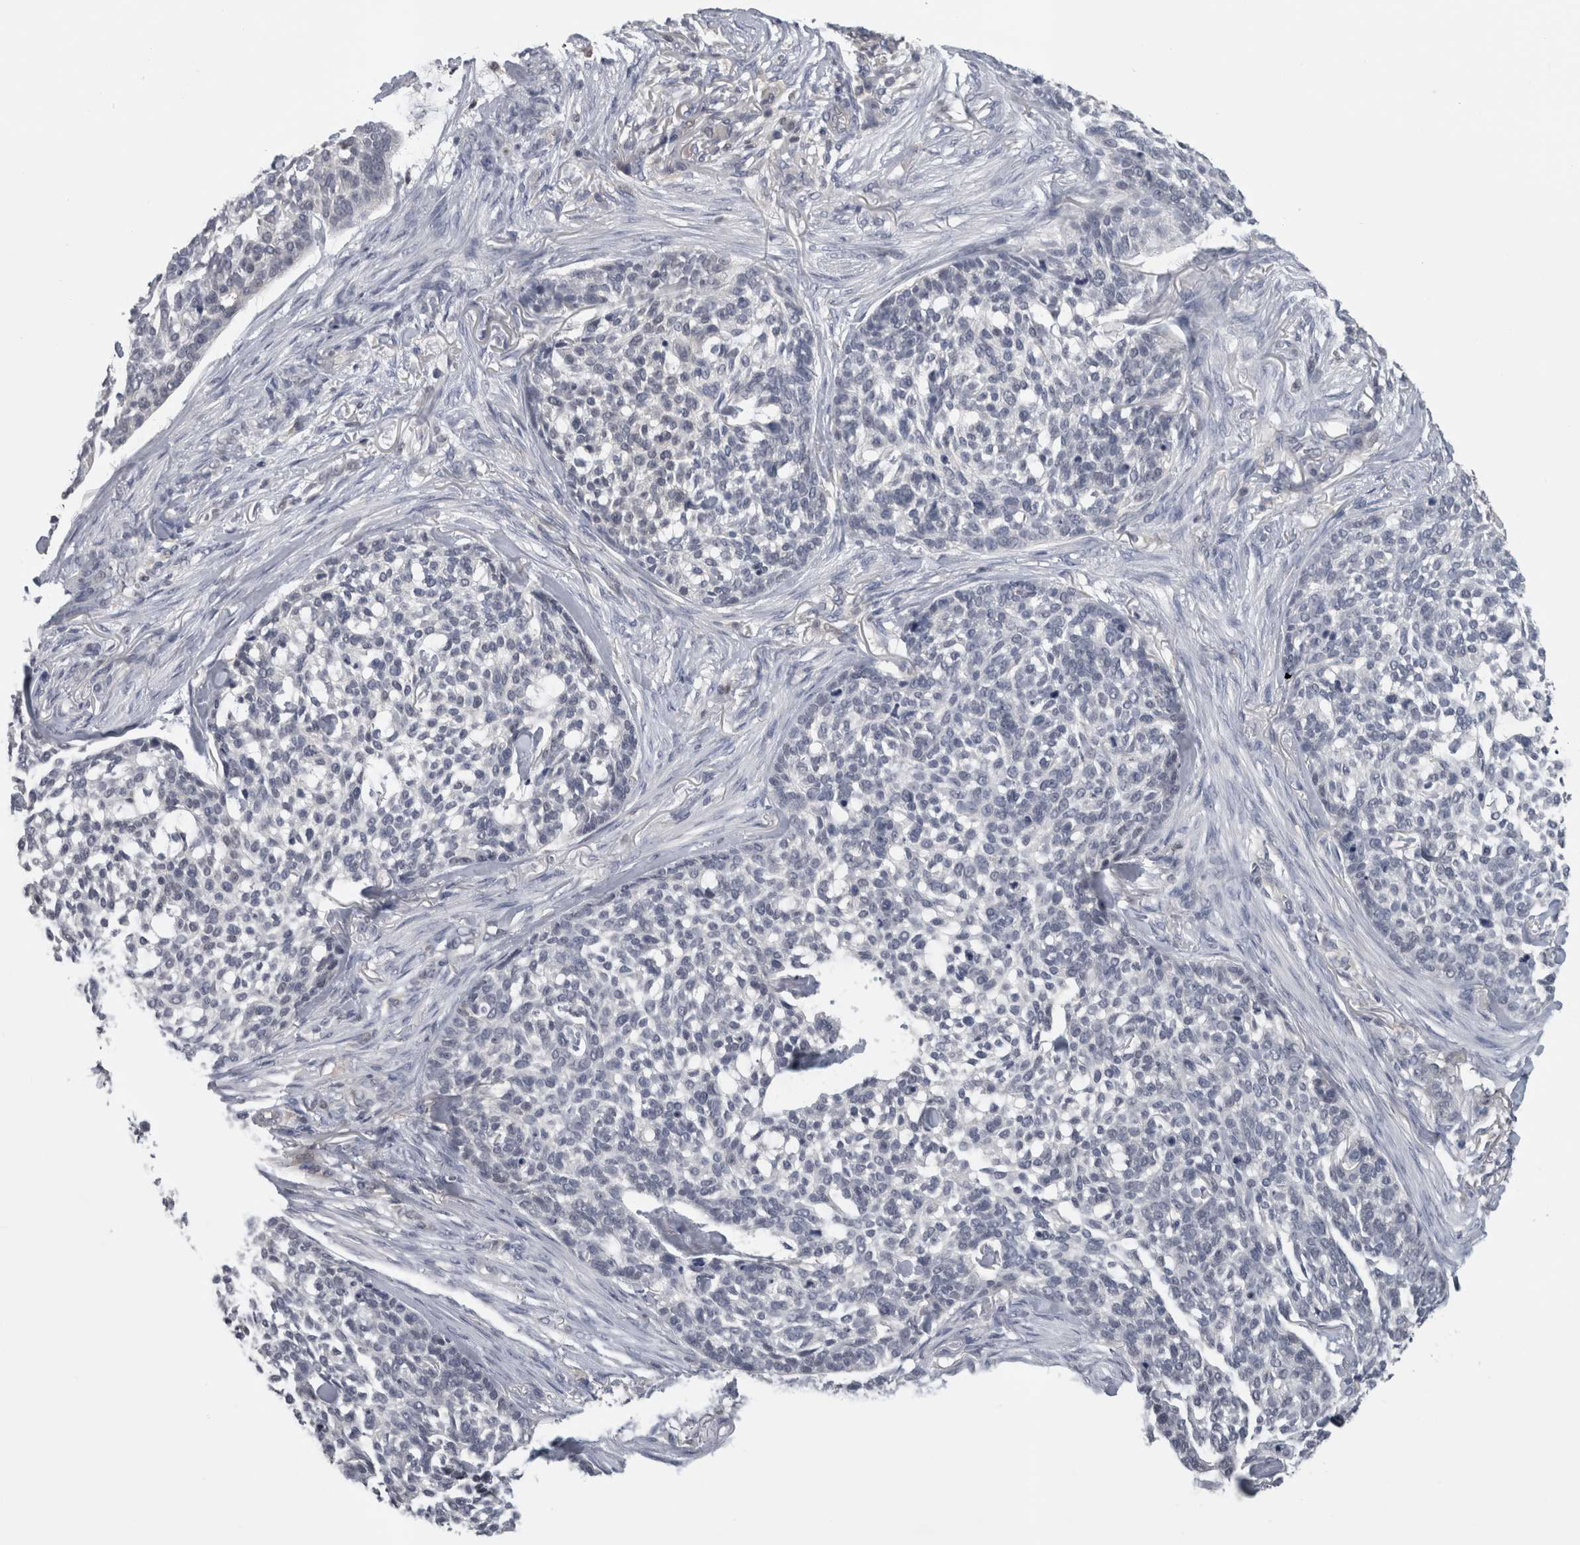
{"staining": {"intensity": "negative", "quantity": "none", "location": "none"}, "tissue": "skin cancer", "cell_type": "Tumor cells", "image_type": "cancer", "snomed": [{"axis": "morphology", "description": "Basal cell carcinoma"}, {"axis": "topography", "description": "Skin"}], "caption": "Immunohistochemical staining of skin cancer exhibits no significant staining in tumor cells. (DAB (3,3'-diaminobenzidine) IHC with hematoxylin counter stain).", "gene": "NAPRT", "patient": {"sex": "female", "age": 64}}